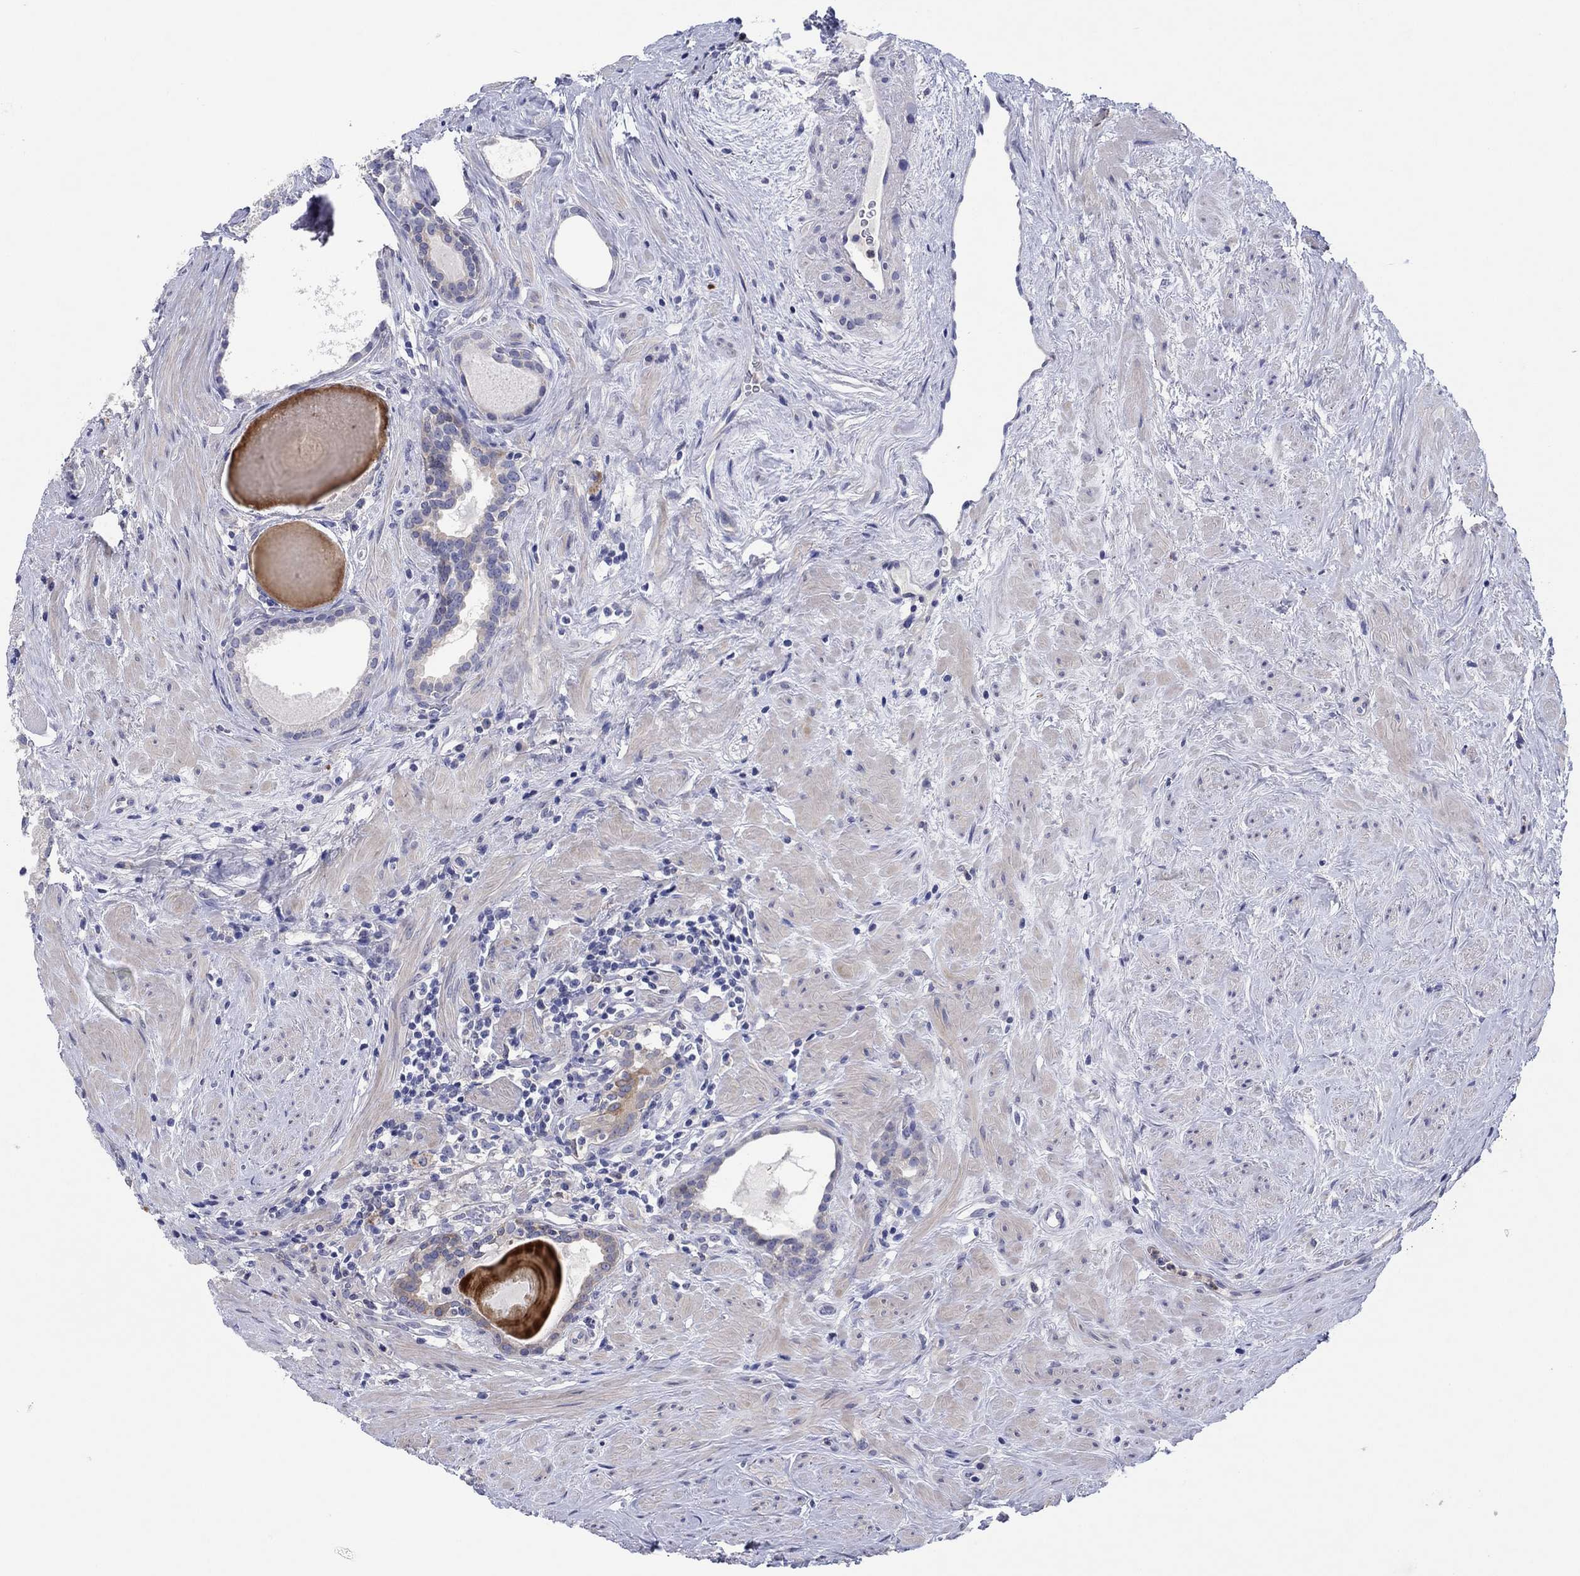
{"staining": {"intensity": "weak", "quantity": "<25%", "location": "cytoplasmic/membranous"}, "tissue": "prostate cancer", "cell_type": "Tumor cells", "image_type": "cancer", "snomed": [{"axis": "morphology", "description": "Adenocarcinoma, NOS"}, {"axis": "morphology", "description": "Adenocarcinoma, High grade"}, {"axis": "topography", "description": "Prostate"}], "caption": "Tumor cells are negative for protein expression in human prostate cancer. (Stains: DAB immunohistochemistry with hematoxylin counter stain, Microscopy: brightfield microscopy at high magnification).", "gene": "HDC", "patient": {"sex": "male", "age": 64}}